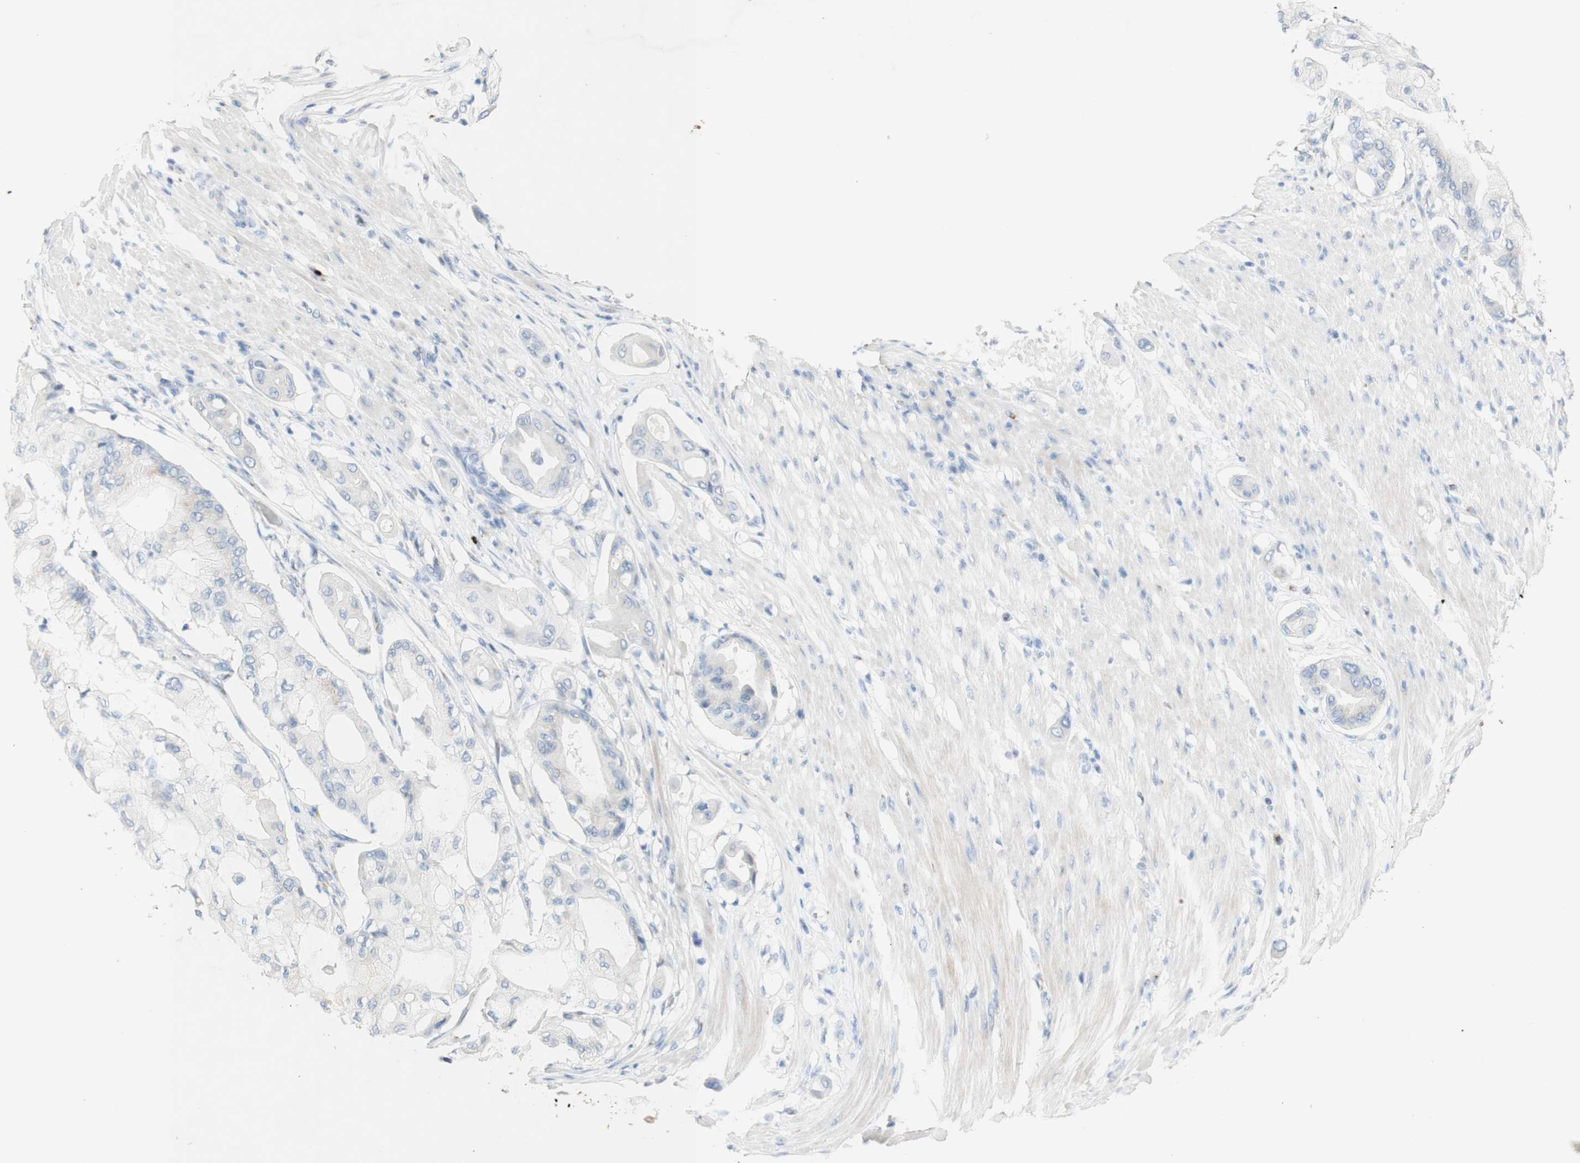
{"staining": {"intensity": "weak", "quantity": "25%-75%", "location": "cytoplasmic/membranous"}, "tissue": "pancreatic cancer", "cell_type": "Tumor cells", "image_type": "cancer", "snomed": [{"axis": "morphology", "description": "Adenocarcinoma, NOS"}, {"axis": "morphology", "description": "Adenocarcinoma, metastatic, NOS"}, {"axis": "topography", "description": "Lymph node"}, {"axis": "topography", "description": "Pancreas"}, {"axis": "topography", "description": "Duodenum"}], "caption": "High-magnification brightfield microscopy of metastatic adenocarcinoma (pancreatic) stained with DAB (brown) and counterstained with hematoxylin (blue). tumor cells exhibit weak cytoplasmic/membranous staining is seen in about25%-75% of cells. Immunohistochemistry (ihc) stains the protein of interest in brown and the nuclei are stained blue.", "gene": "MANEA", "patient": {"sex": "female", "age": 64}}